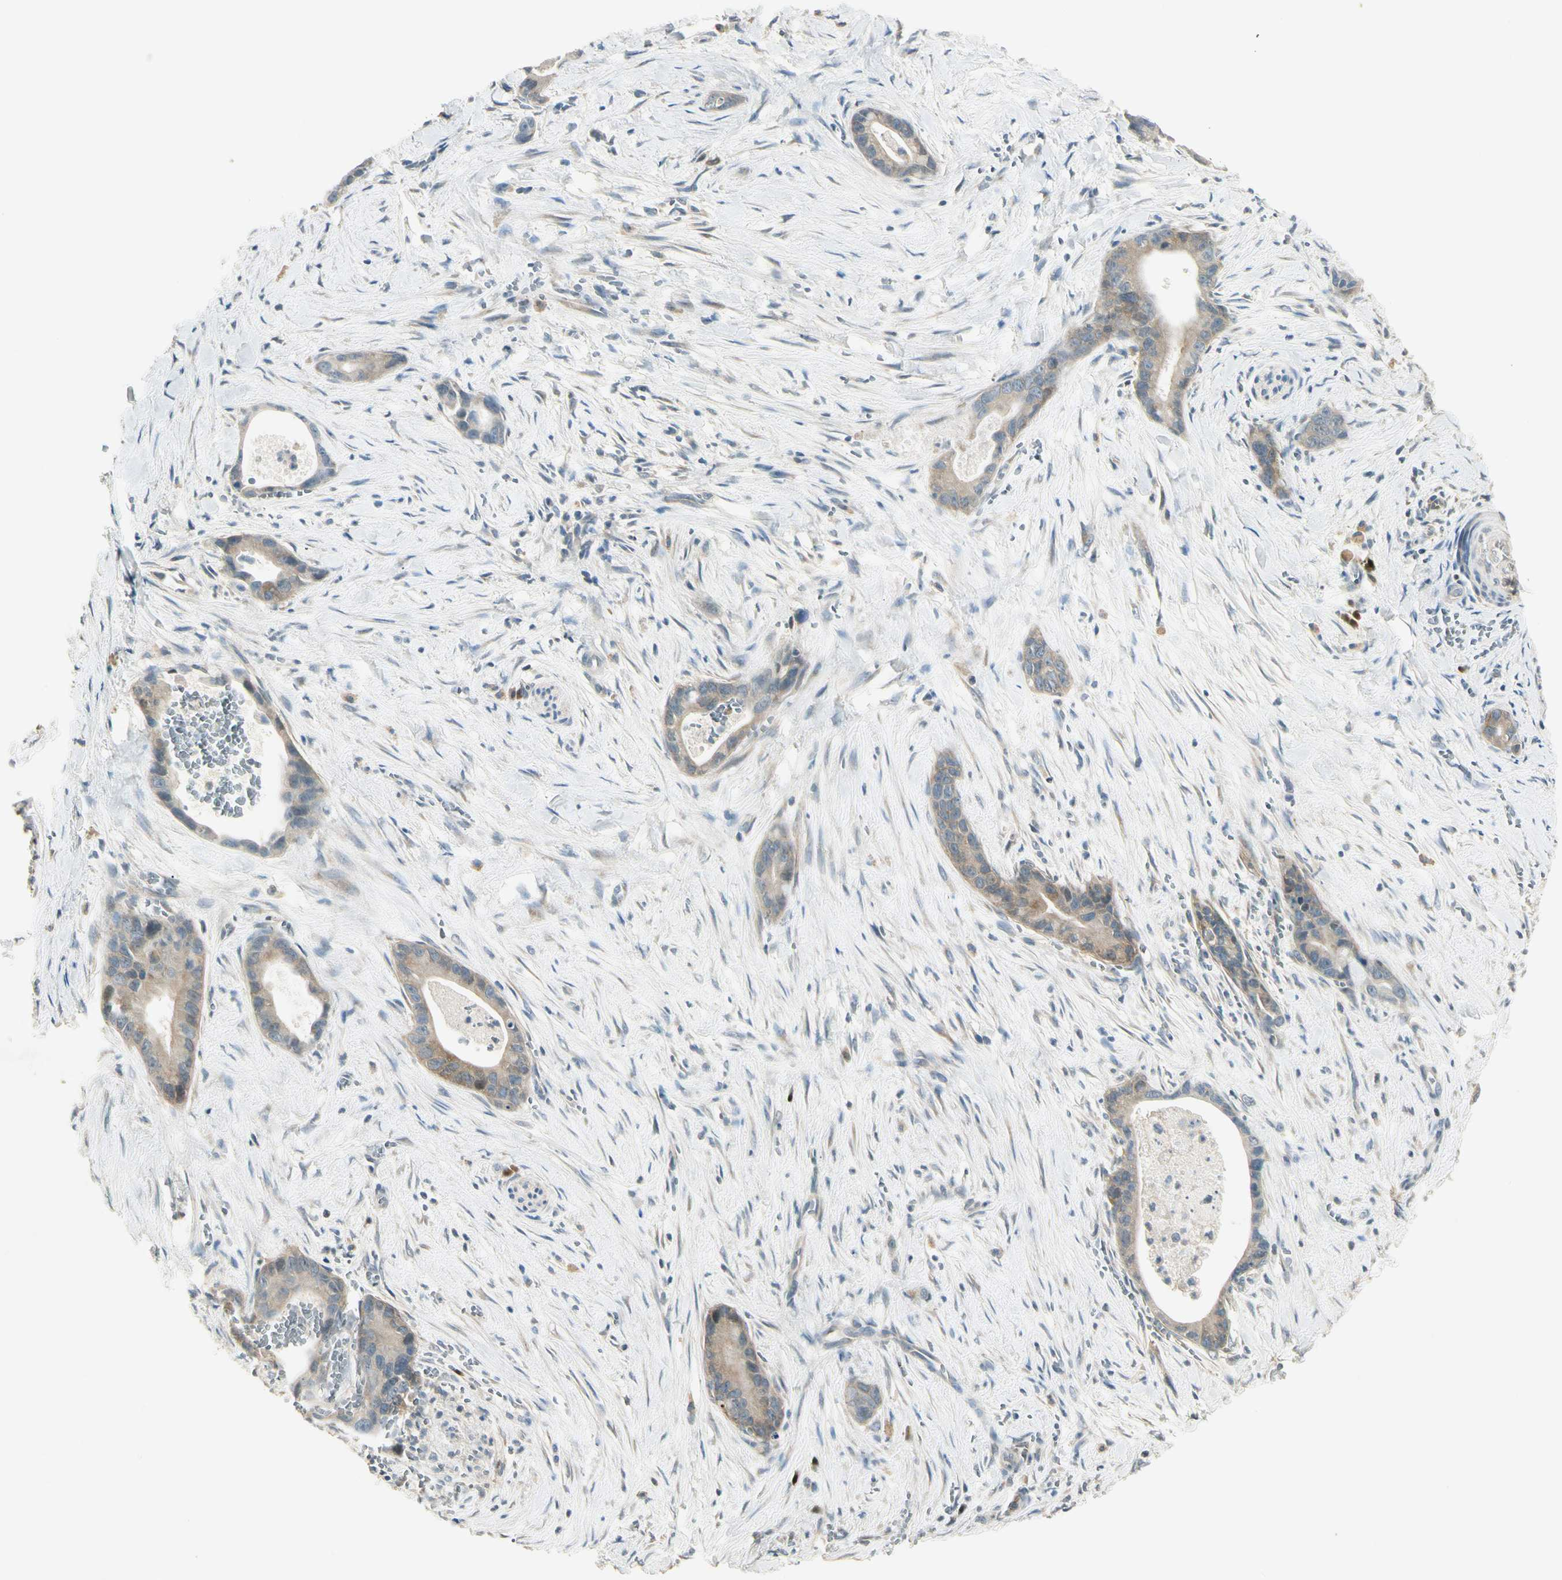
{"staining": {"intensity": "weak", "quantity": ">75%", "location": "cytoplasmic/membranous"}, "tissue": "liver cancer", "cell_type": "Tumor cells", "image_type": "cancer", "snomed": [{"axis": "morphology", "description": "Cholangiocarcinoma"}, {"axis": "topography", "description": "Liver"}], "caption": "Immunohistochemistry (IHC) of human liver cancer (cholangiocarcinoma) exhibits low levels of weak cytoplasmic/membranous staining in approximately >75% of tumor cells.", "gene": "PLXNA1", "patient": {"sex": "female", "age": 55}}